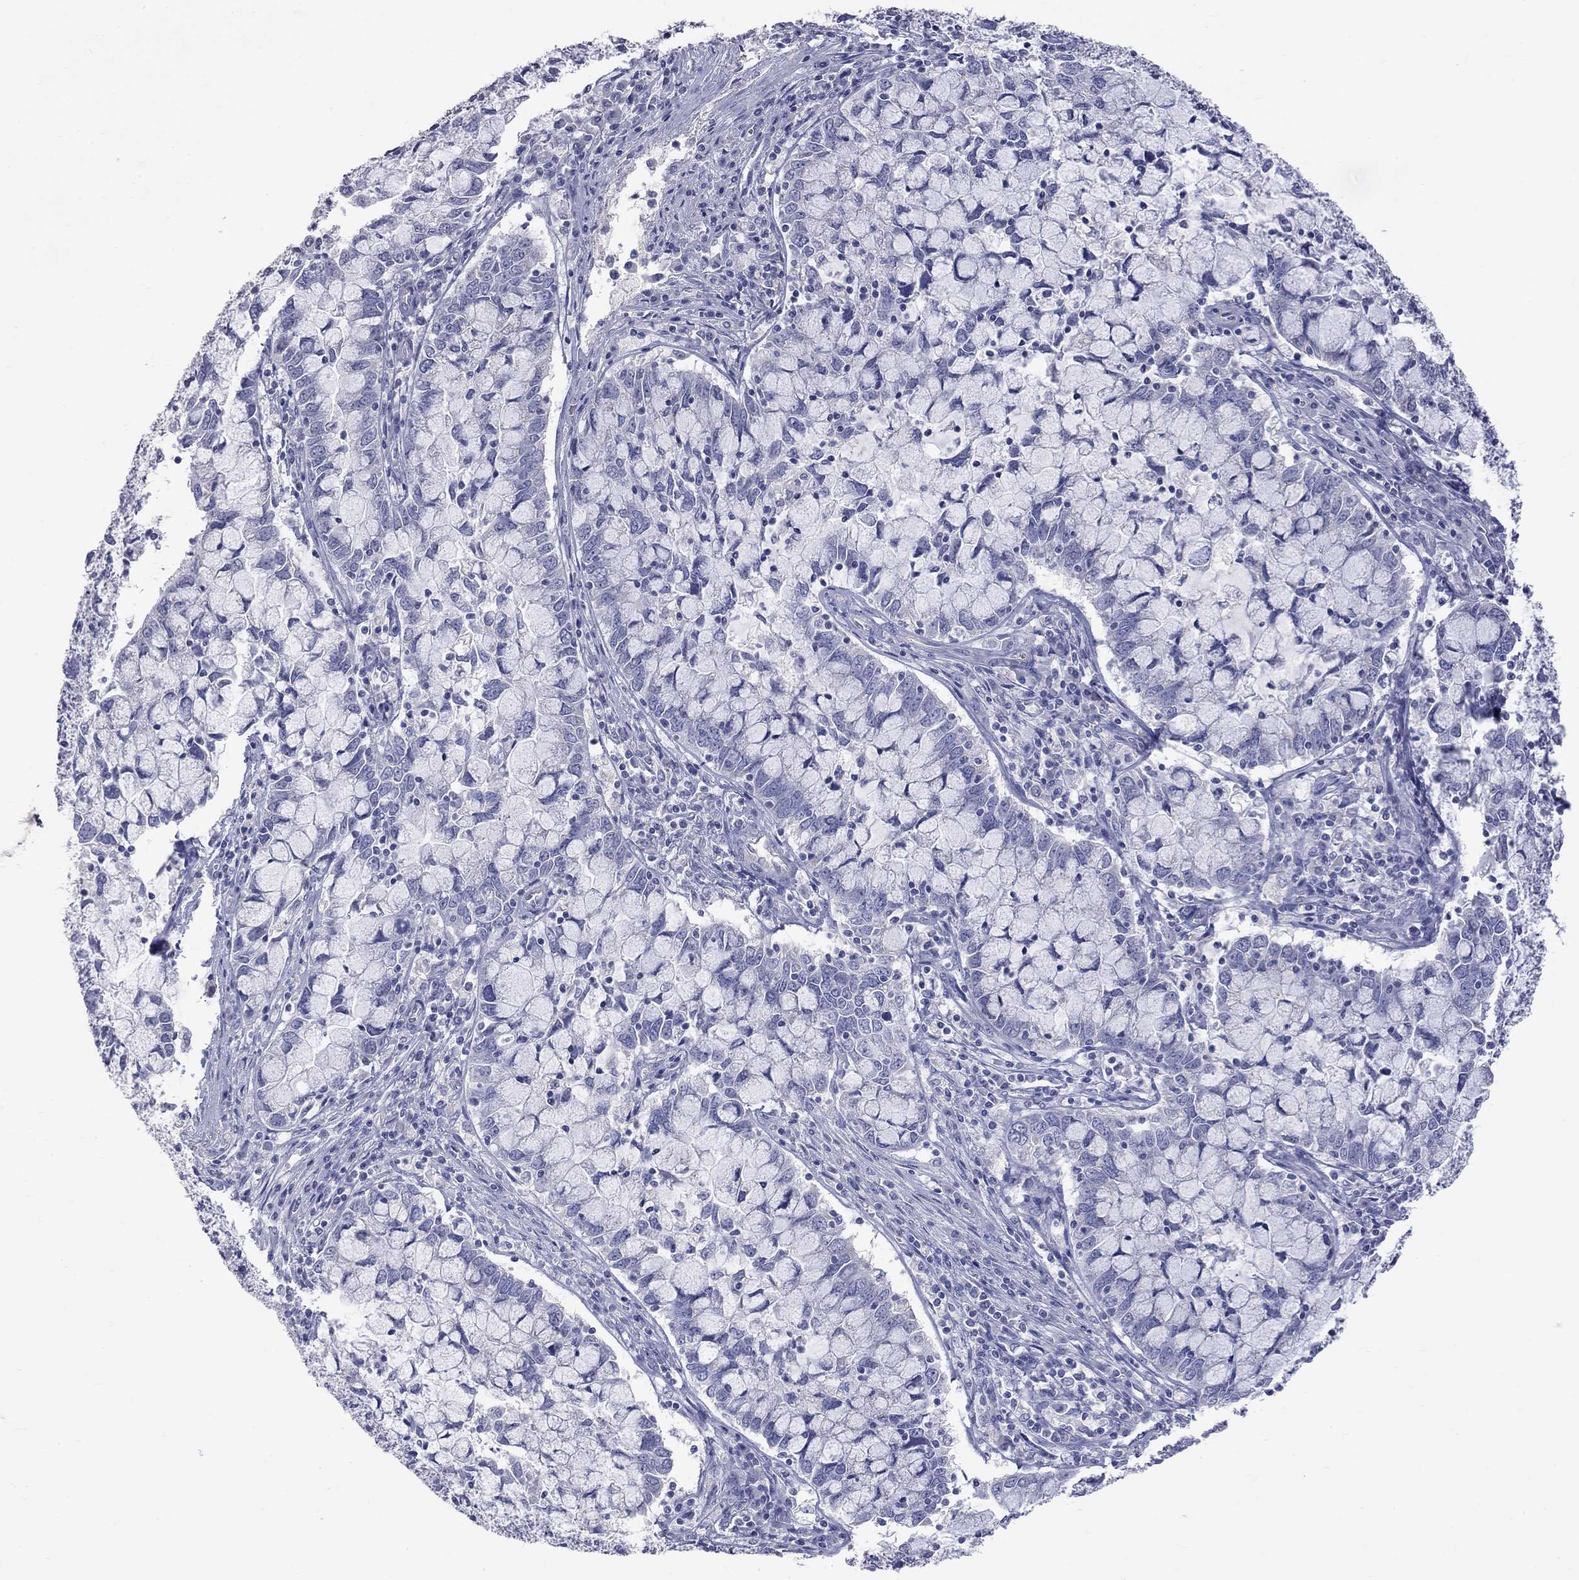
{"staining": {"intensity": "negative", "quantity": "none", "location": "none"}, "tissue": "cervical cancer", "cell_type": "Tumor cells", "image_type": "cancer", "snomed": [{"axis": "morphology", "description": "Adenocarcinoma, NOS"}, {"axis": "topography", "description": "Cervix"}], "caption": "IHC micrograph of neoplastic tissue: cervical adenocarcinoma stained with DAB (3,3'-diaminobenzidine) reveals no significant protein positivity in tumor cells.", "gene": "KCND2", "patient": {"sex": "female", "age": 40}}